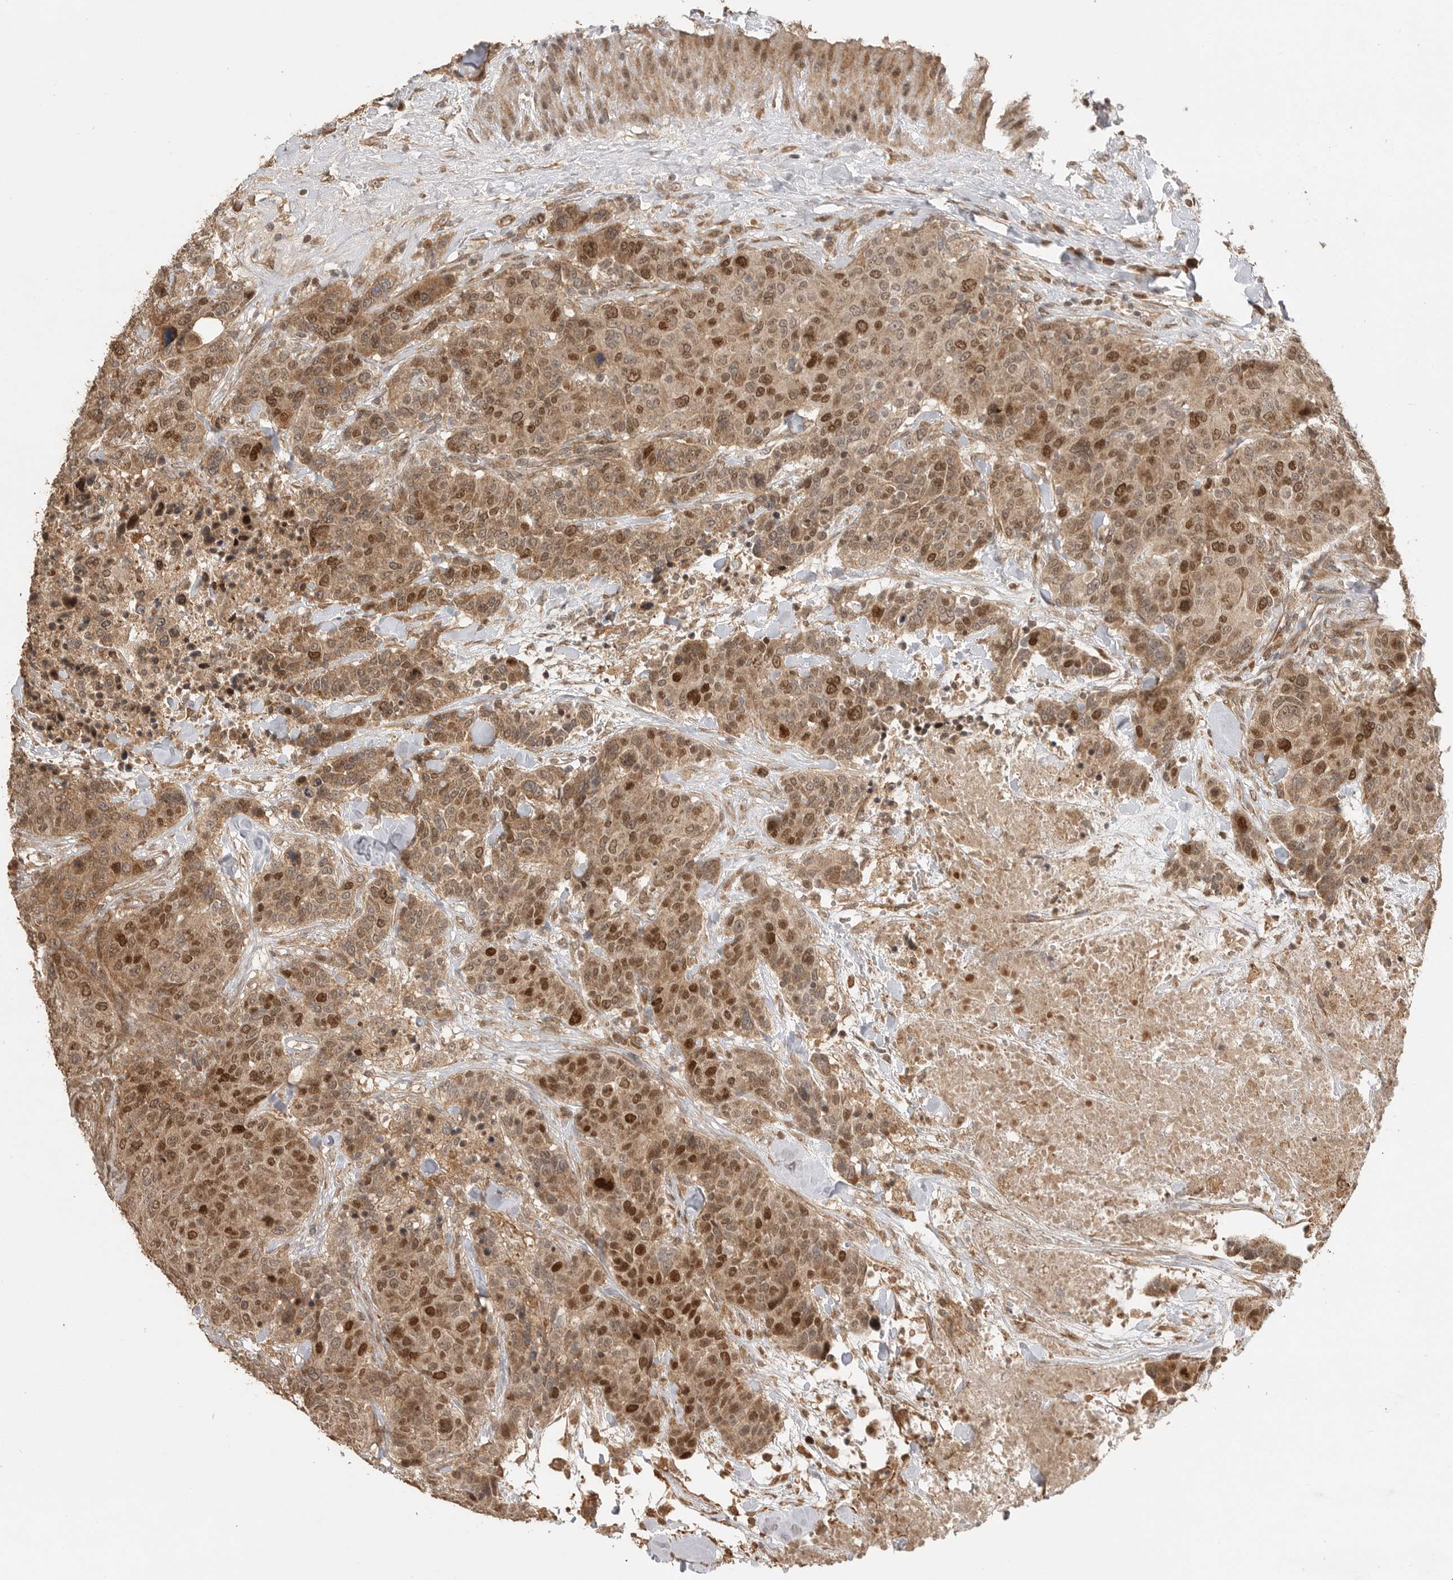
{"staining": {"intensity": "moderate", "quantity": ">75%", "location": "cytoplasmic/membranous,nuclear"}, "tissue": "breast cancer", "cell_type": "Tumor cells", "image_type": "cancer", "snomed": [{"axis": "morphology", "description": "Duct carcinoma"}, {"axis": "topography", "description": "Breast"}], "caption": "Moderate cytoplasmic/membranous and nuclear positivity is appreciated in about >75% of tumor cells in breast cancer (infiltrating ductal carcinoma).", "gene": "BOC", "patient": {"sex": "female", "age": 37}}